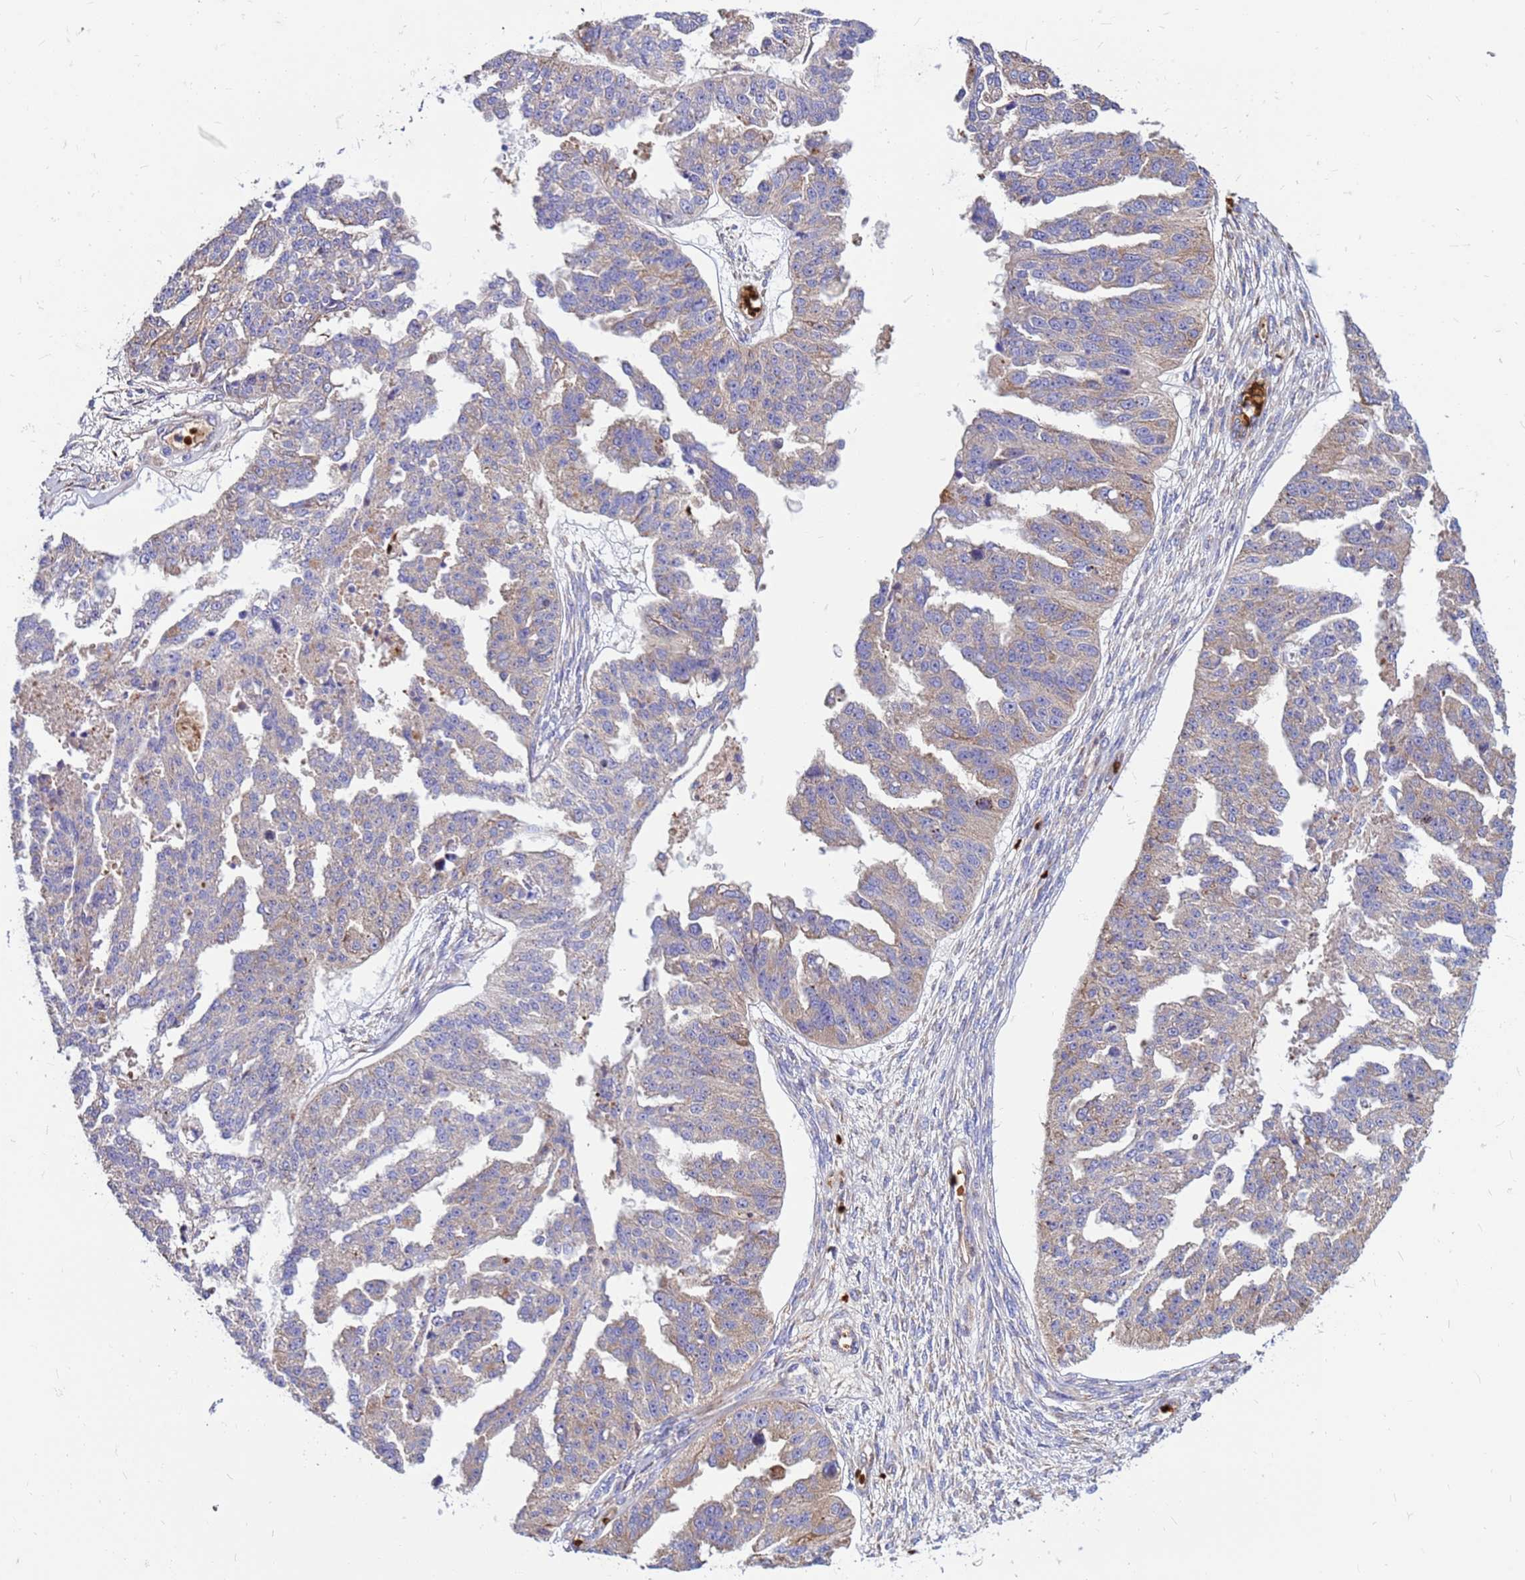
{"staining": {"intensity": "negative", "quantity": "none", "location": "none"}, "tissue": "ovarian cancer", "cell_type": "Tumor cells", "image_type": "cancer", "snomed": [{"axis": "morphology", "description": "Cystadenocarcinoma, serous, NOS"}, {"axis": "topography", "description": "Ovary"}], "caption": "Immunohistochemical staining of serous cystadenocarcinoma (ovarian) displays no significant positivity in tumor cells. Brightfield microscopy of immunohistochemistry stained with DAB (3,3'-diaminobenzidine) (brown) and hematoxylin (blue), captured at high magnification.", "gene": "ZNF669", "patient": {"sex": "female", "age": 58}}